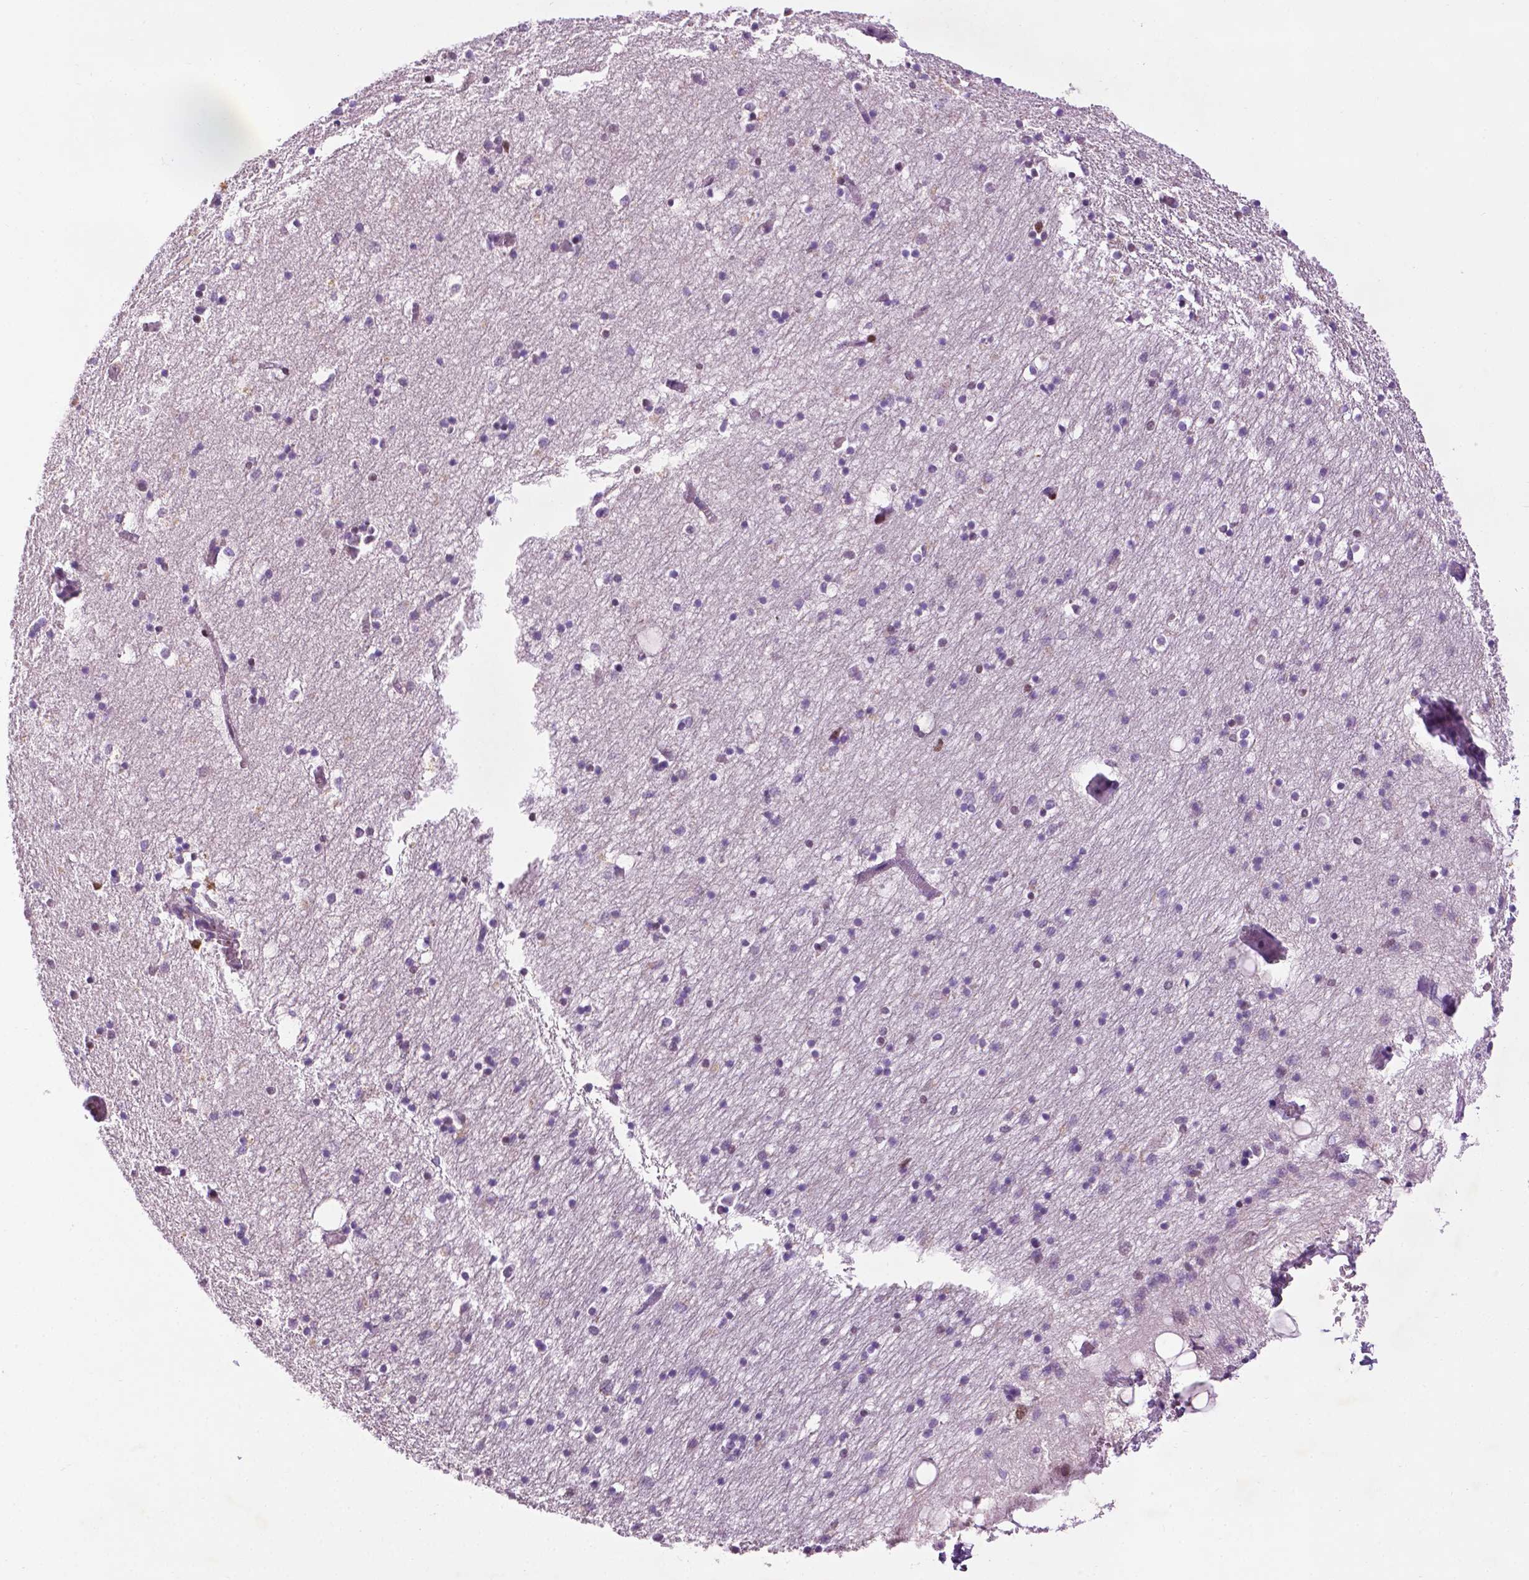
{"staining": {"intensity": "negative", "quantity": "none", "location": "none"}, "tissue": "hippocampus", "cell_type": "Glial cells", "image_type": "normal", "snomed": [{"axis": "morphology", "description": "Normal tissue, NOS"}, {"axis": "topography", "description": "Lateral ventricle wall"}, {"axis": "topography", "description": "Hippocampus"}], "caption": "Glial cells are negative for brown protein staining in benign hippocampus.", "gene": "ZNF41", "patient": {"sex": "female", "age": 63}}